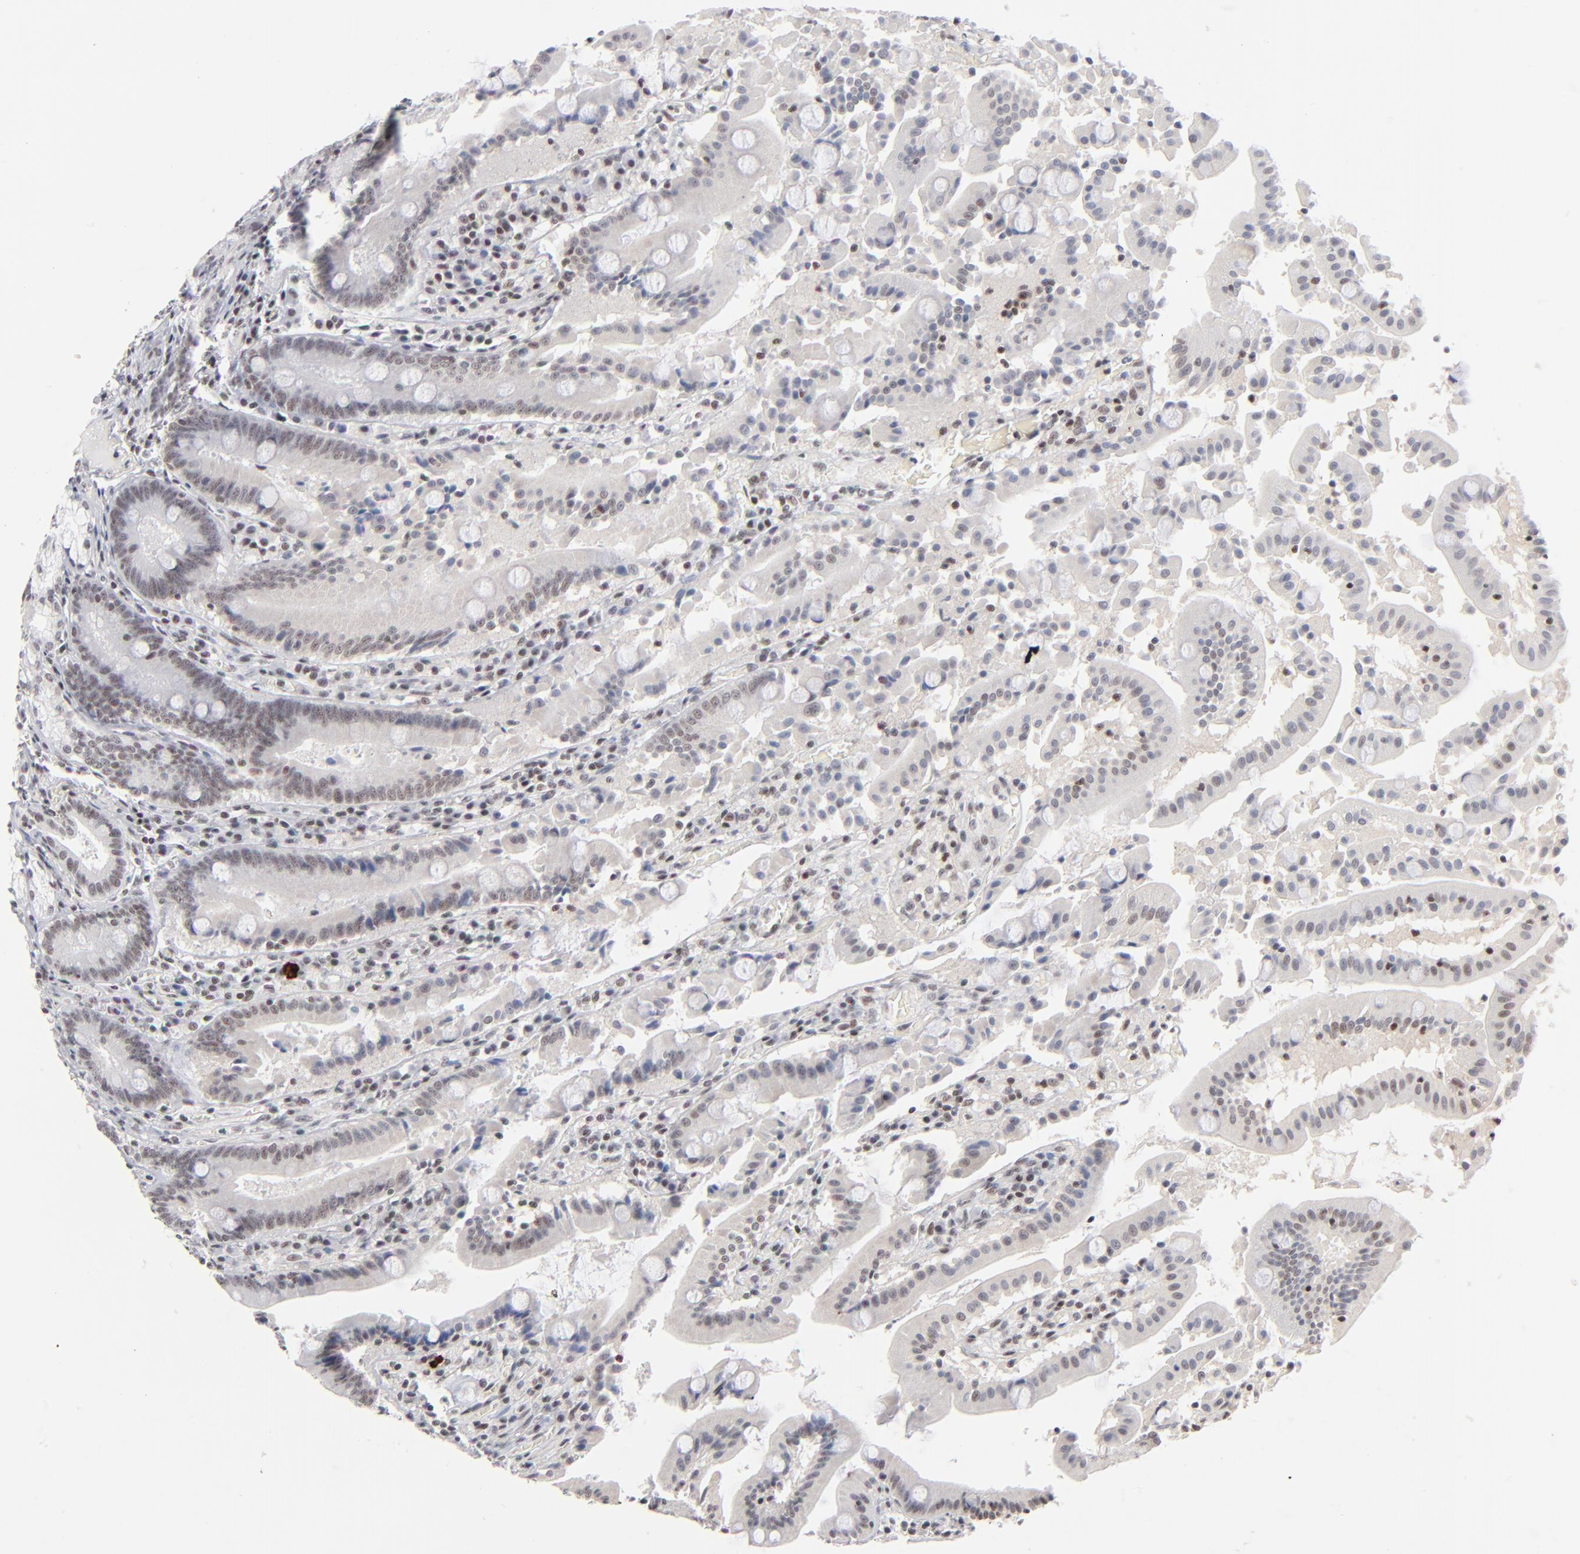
{"staining": {"intensity": "weak", "quantity": "25%-75%", "location": "nuclear"}, "tissue": "stomach", "cell_type": "Glandular cells", "image_type": "normal", "snomed": [{"axis": "morphology", "description": "Normal tissue, NOS"}, {"axis": "topography", "description": "Stomach, lower"}], "caption": "Weak nuclear positivity for a protein is present in approximately 25%-75% of glandular cells of normal stomach using immunohistochemistry (IHC).", "gene": "ZNF143", "patient": {"sex": "male", "age": 56}}